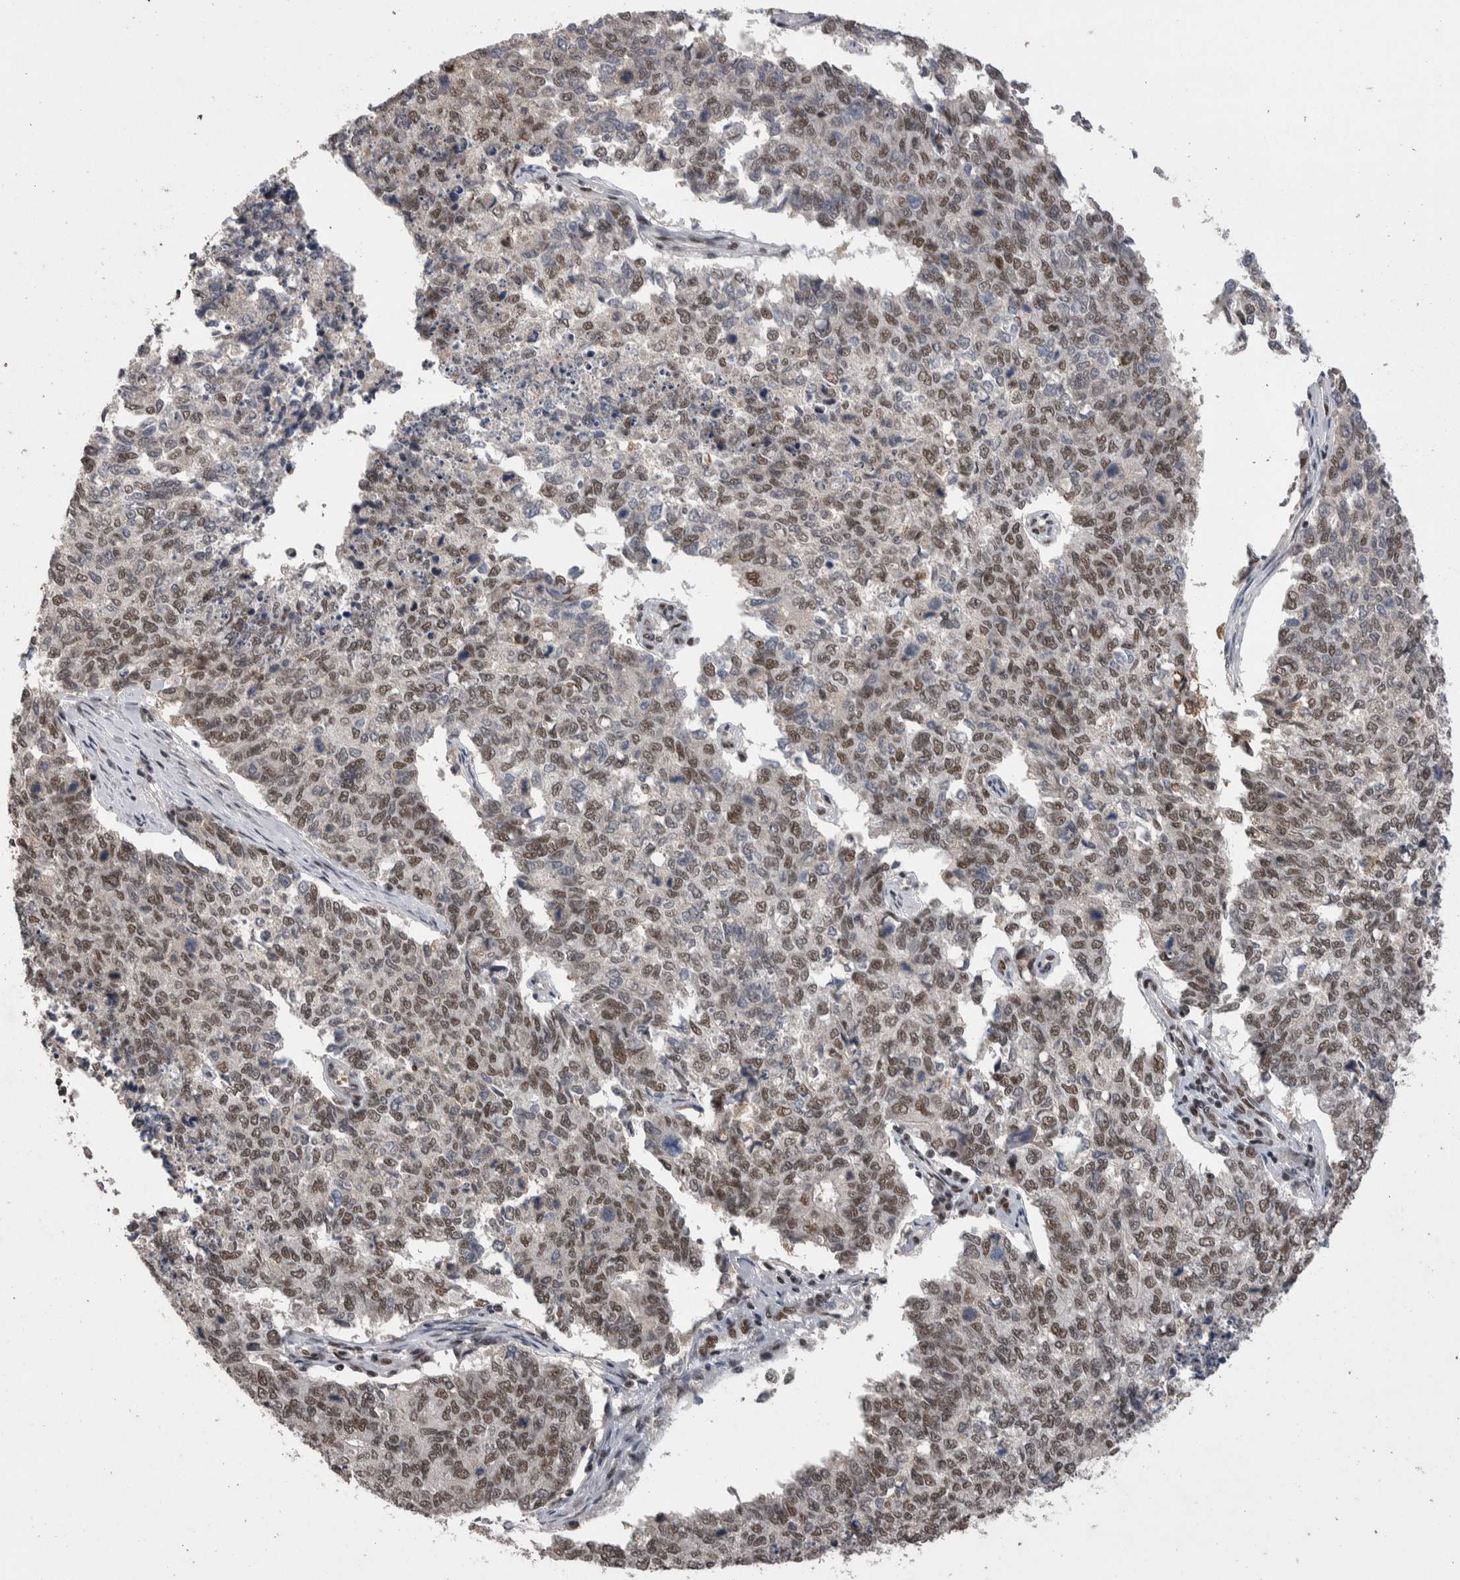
{"staining": {"intensity": "moderate", "quantity": ">75%", "location": "nuclear"}, "tissue": "cervical cancer", "cell_type": "Tumor cells", "image_type": "cancer", "snomed": [{"axis": "morphology", "description": "Squamous cell carcinoma, NOS"}, {"axis": "topography", "description": "Cervix"}], "caption": "Tumor cells reveal medium levels of moderate nuclear expression in approximately >75% of cells in human cervical squamous cell carcinoma.", "gene": "DMTF1", "patient": {"sex": "female", "age": 63}}